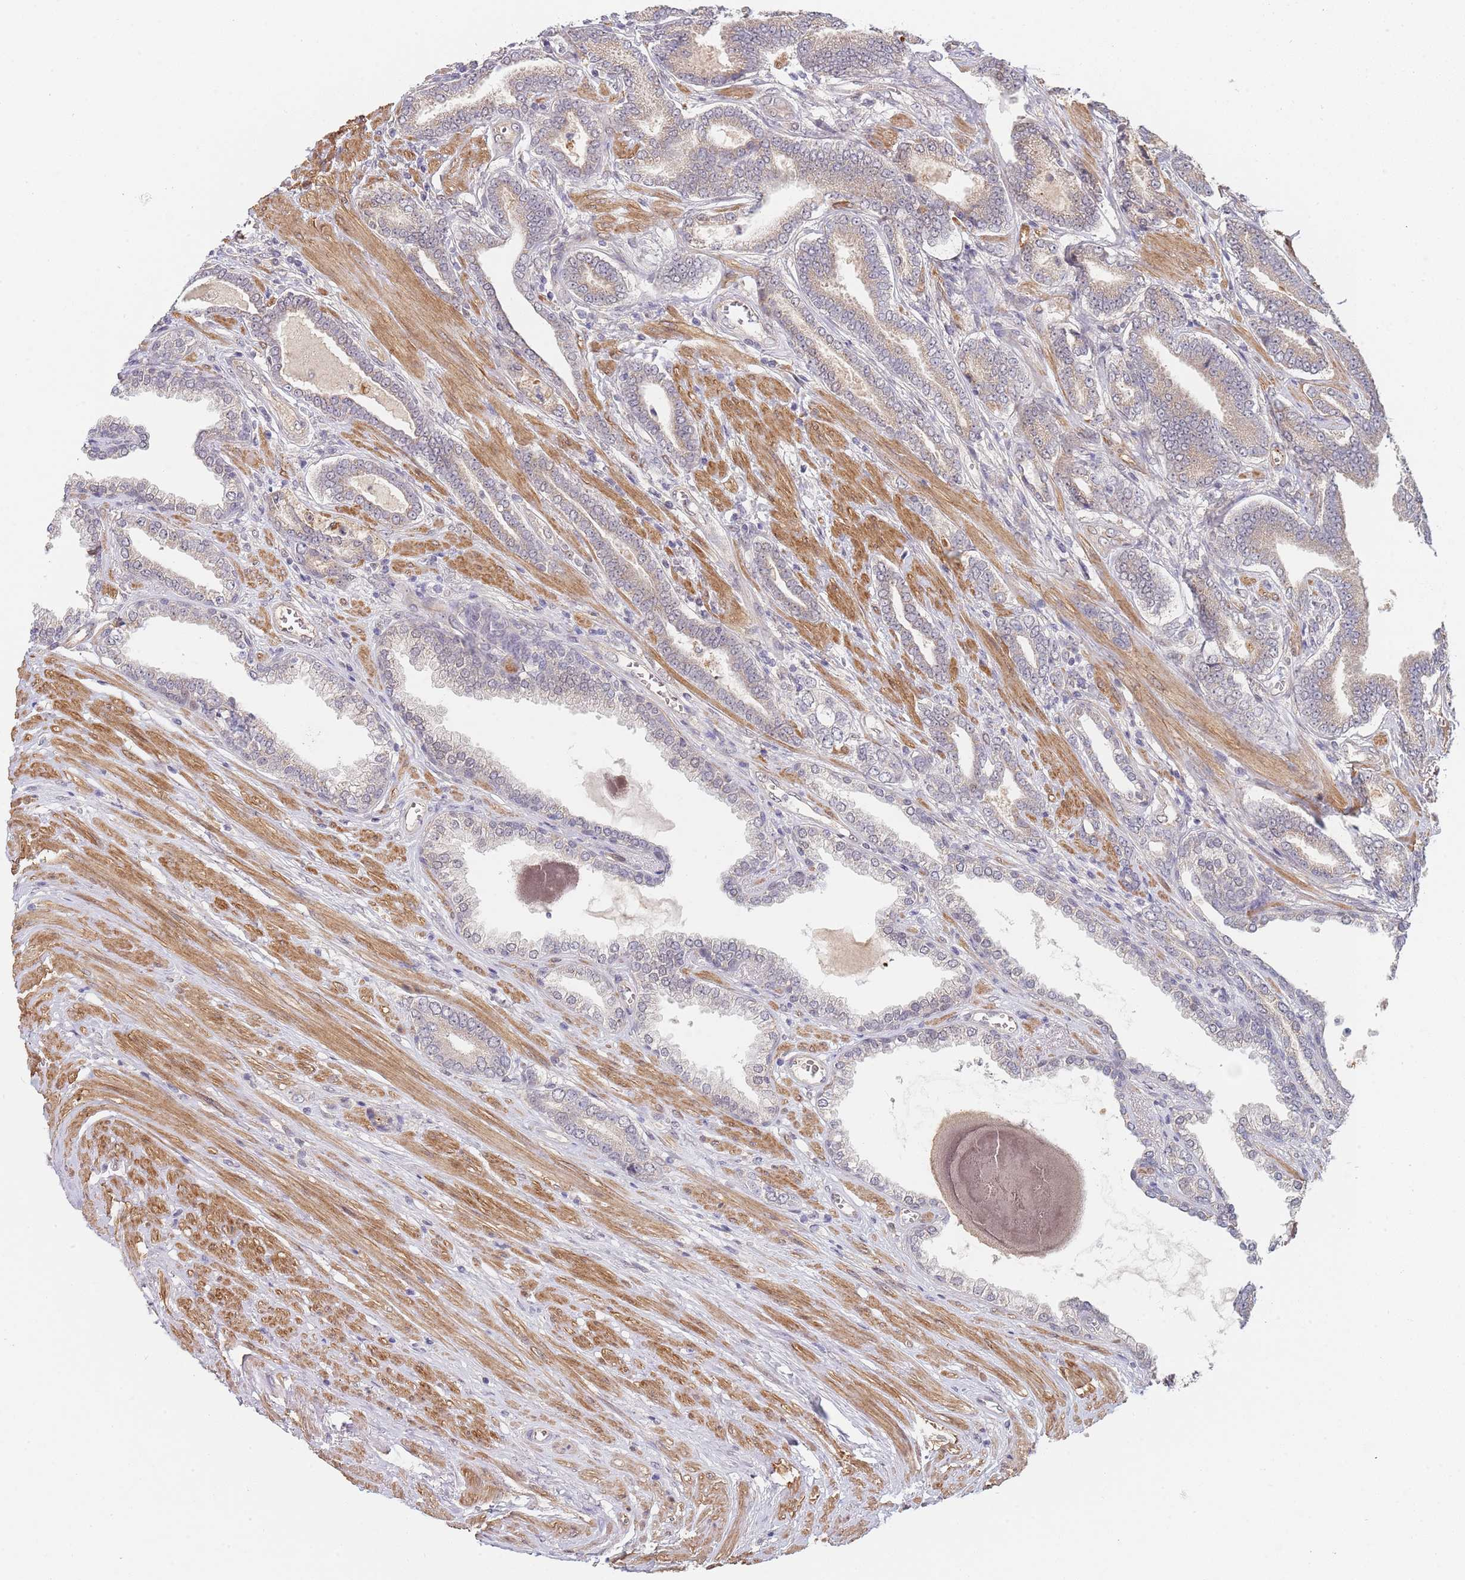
{"staining": {"intensity": "negative", "quantity": "none", "location": "none"}, "tissue": "prostate cancer", "cell_type": "Tumor cells", "image_type": "cancer", "snomed": [{"axis": "morphology", "description": "Adenocarcinoma, NOS"}, {"axis": "topography", "description": "Prostate and seminal vesicle, NOS"}], "caption": "IHC photomicrograph of prostate adenocarcinoma stained for a protein (brown), which displays no expression in tumor cells.", "gene": "B4GALT4", "patient": {"sex": "male", "age": 76}}